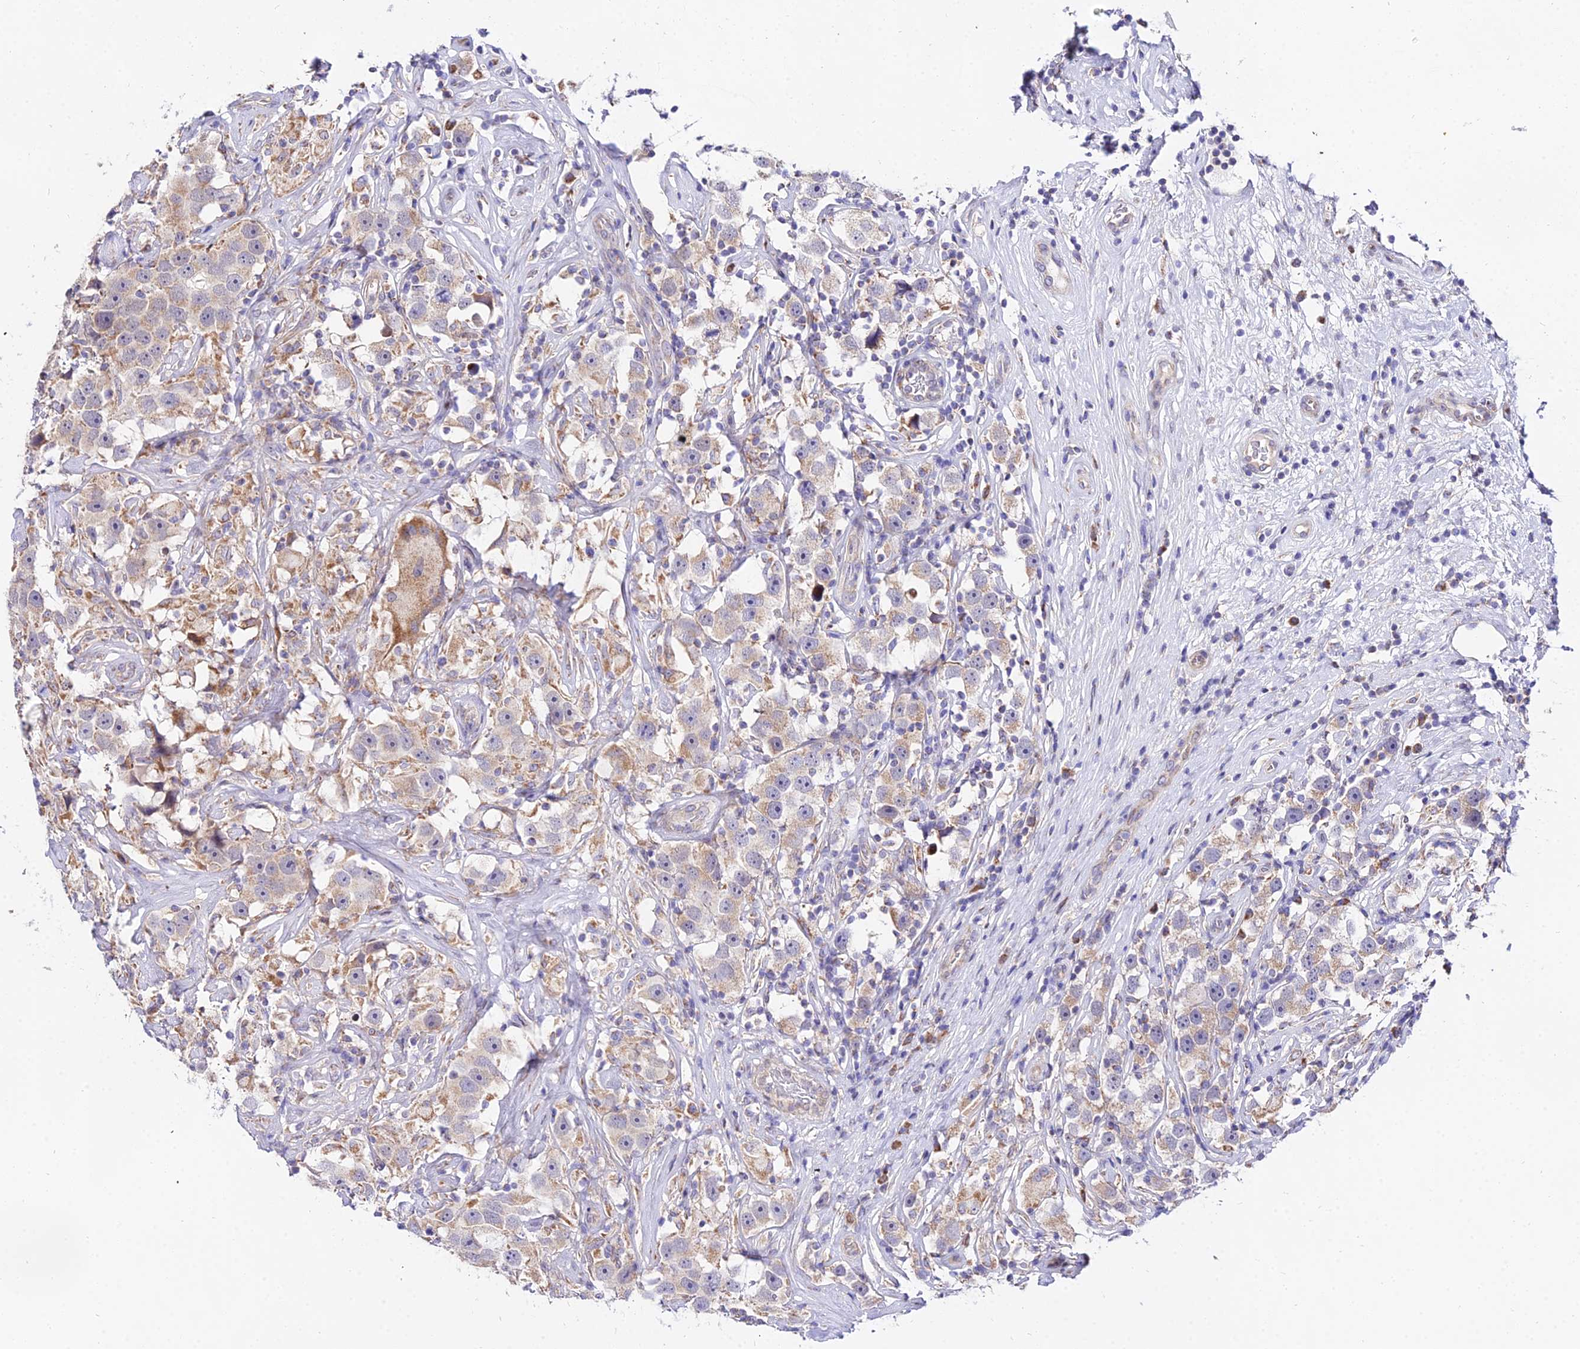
{"staining": {"intensity": "weak", "quantity": "<25%", "location": "cytoplasmic/membranous"}, "tissue": "testis cancer", "cell_type": "Tumor cells", "image_type": "cancer", "snomed": [{"axis": "morphology", "description": "Seminoma, NOS"}, {"axis": "topography", "description": "Testis"}], "caption": "Tumor cells are negative for protein expression in human seminoma (testis).", "gene": "ATP5PB", "patient": {"sex": "male", "age": 49}}